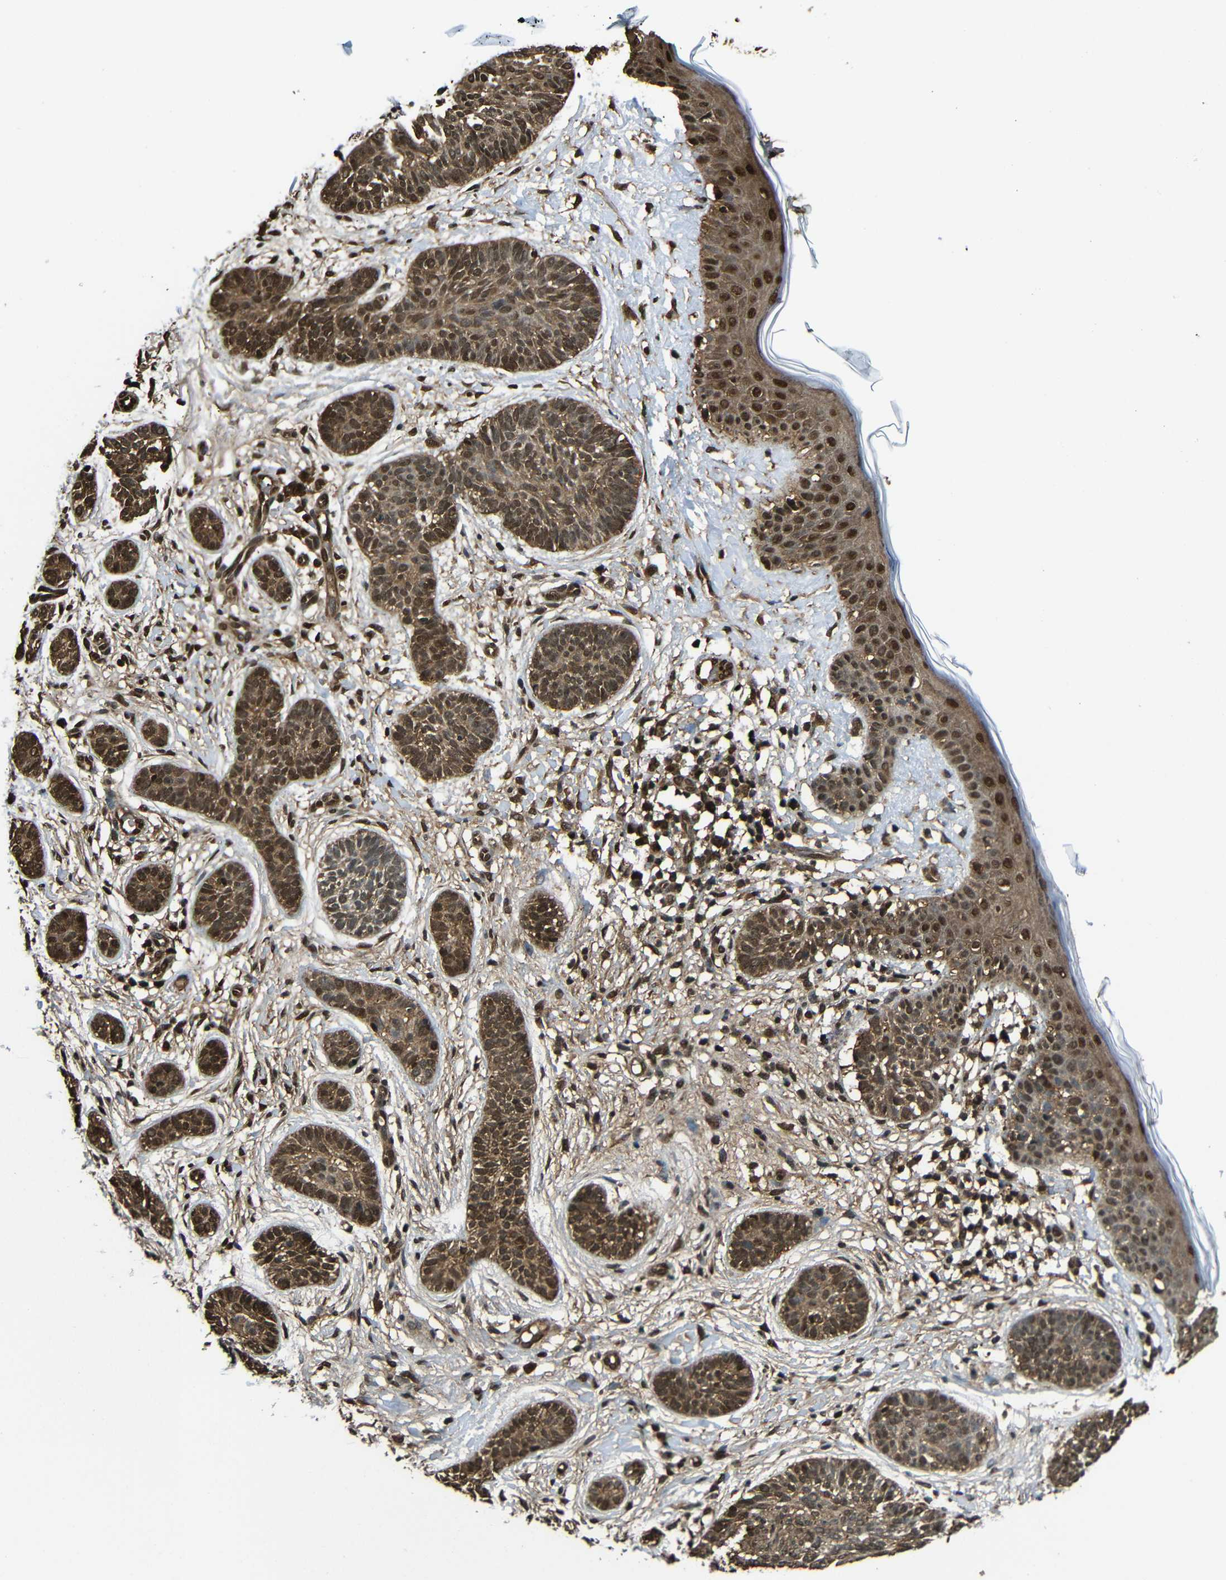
{"staining": {"intensity": "strong", "quantity": ">75%", "location": "cytoplasmic/membranous,nuclear"}, "tissue": "skin cancer", "cell_type": "Tumor cells", "image_type": "cancer", "snomed": [{"axis": "morphology", "description": "Normal tissue, NOS"}, {"axis": "morphology", "description": "Basal cell carcinoma"}, {"axis": "topography", "description": "Skin"}], "caption": "Skin cancer (basal cell carcinoma) stained for a protein (brown) shows strong cytoplasmic/membranous and nuclear positive positivity in about >75% of tumor cells.", "gene": "VCP", "patient": {"sex": "male", "age": 63}}